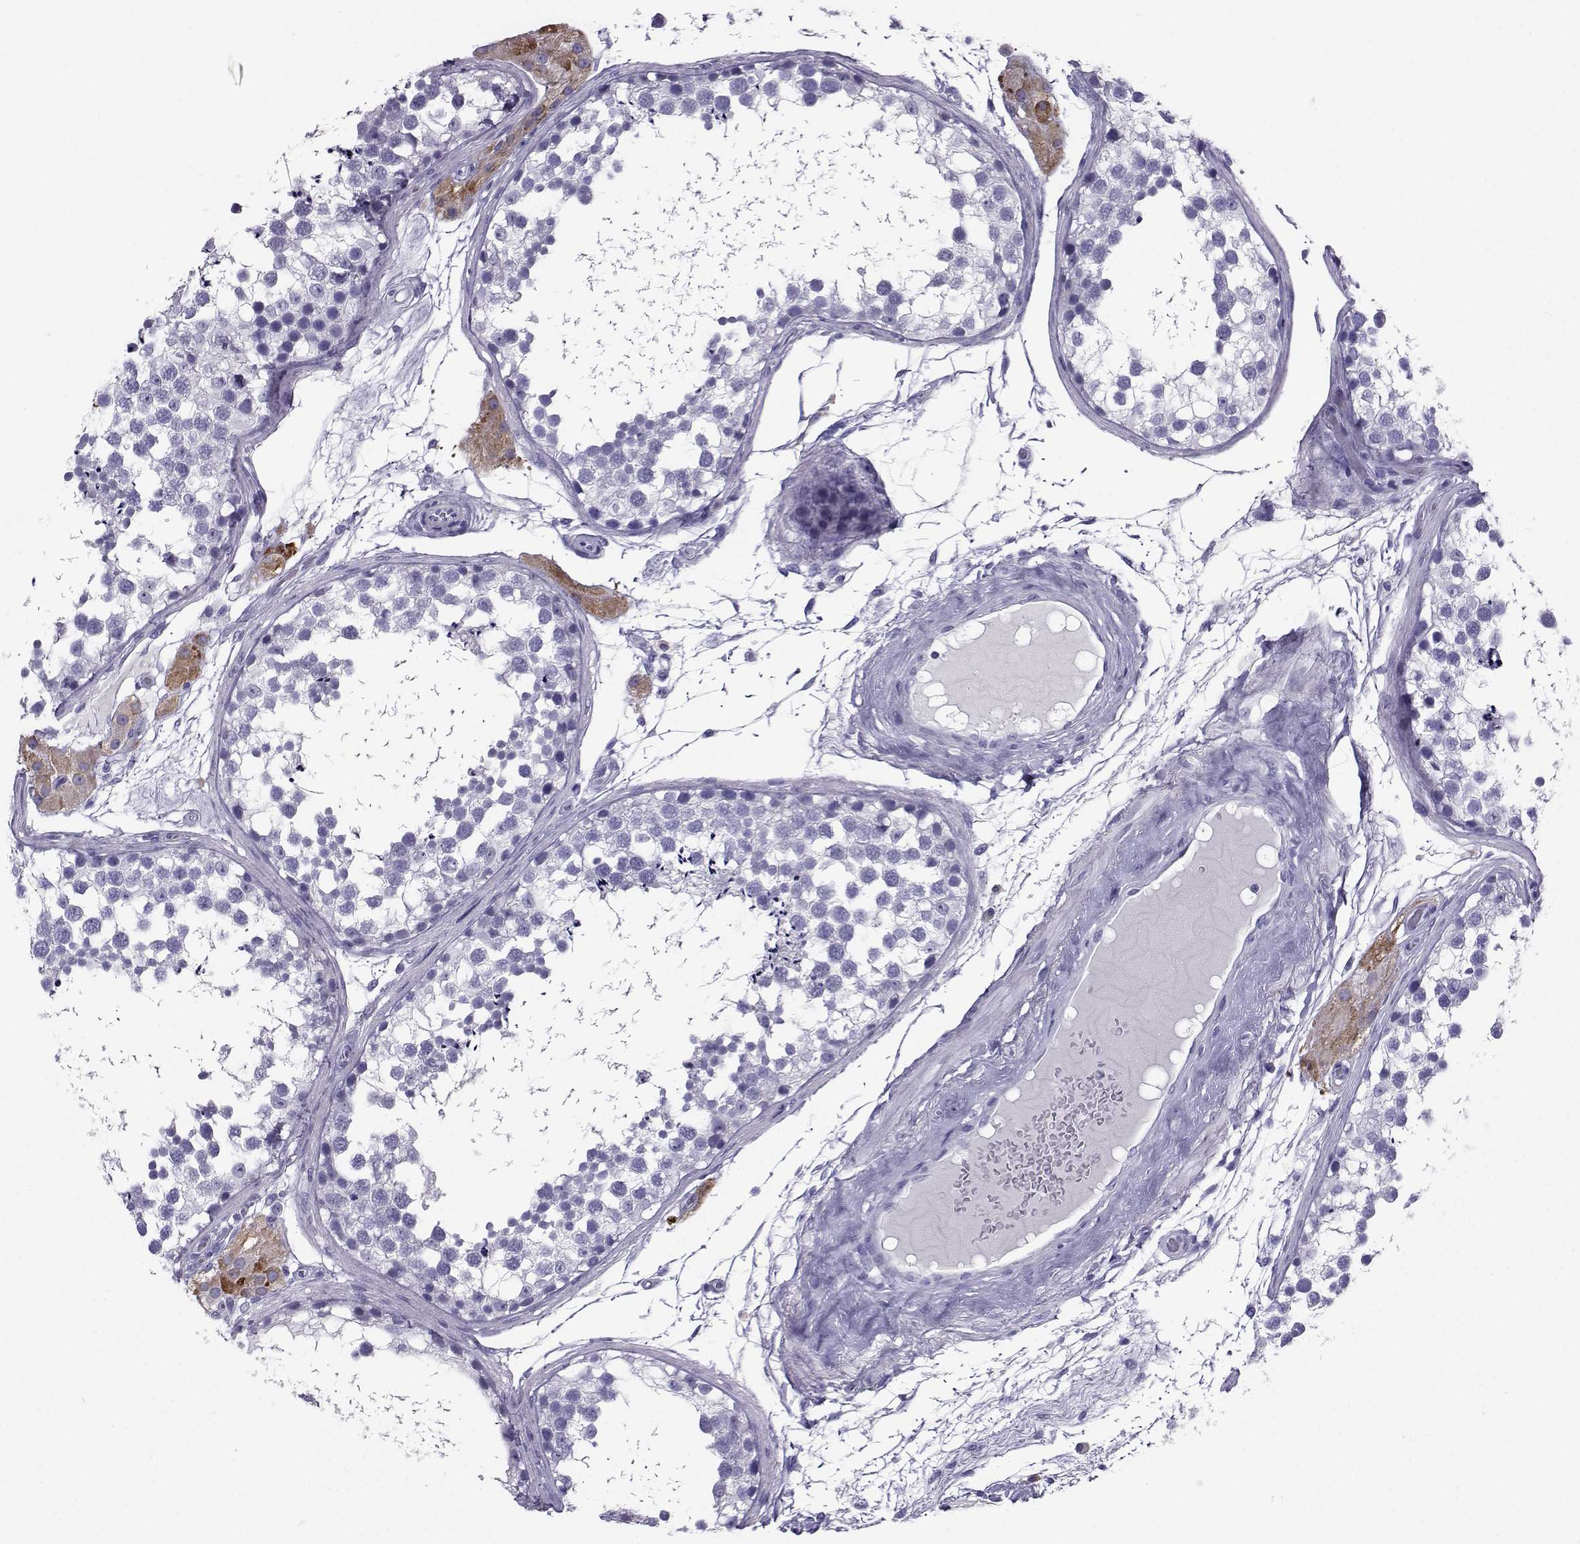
{"staining": {"intensity": "negative", "quantity": "none", "location": "none"}, "tissue": "testis", "cell_type": "Cells in seminiferous ducts", "image_type": "normal", "snomed": [{"axis": "morphology", "description": "Normal tissue, NOS"}, {"axis": "morphology", "description": "Seminoma, NOS"}, {"axis": "topography", "description": "Testis"}], "caption": "Human testis stained for a protein using IHC displays no staining in cells in seminiferous ducts.", "gene": "SLC18A2", "patient": {"sex": "male", "age": 65}}